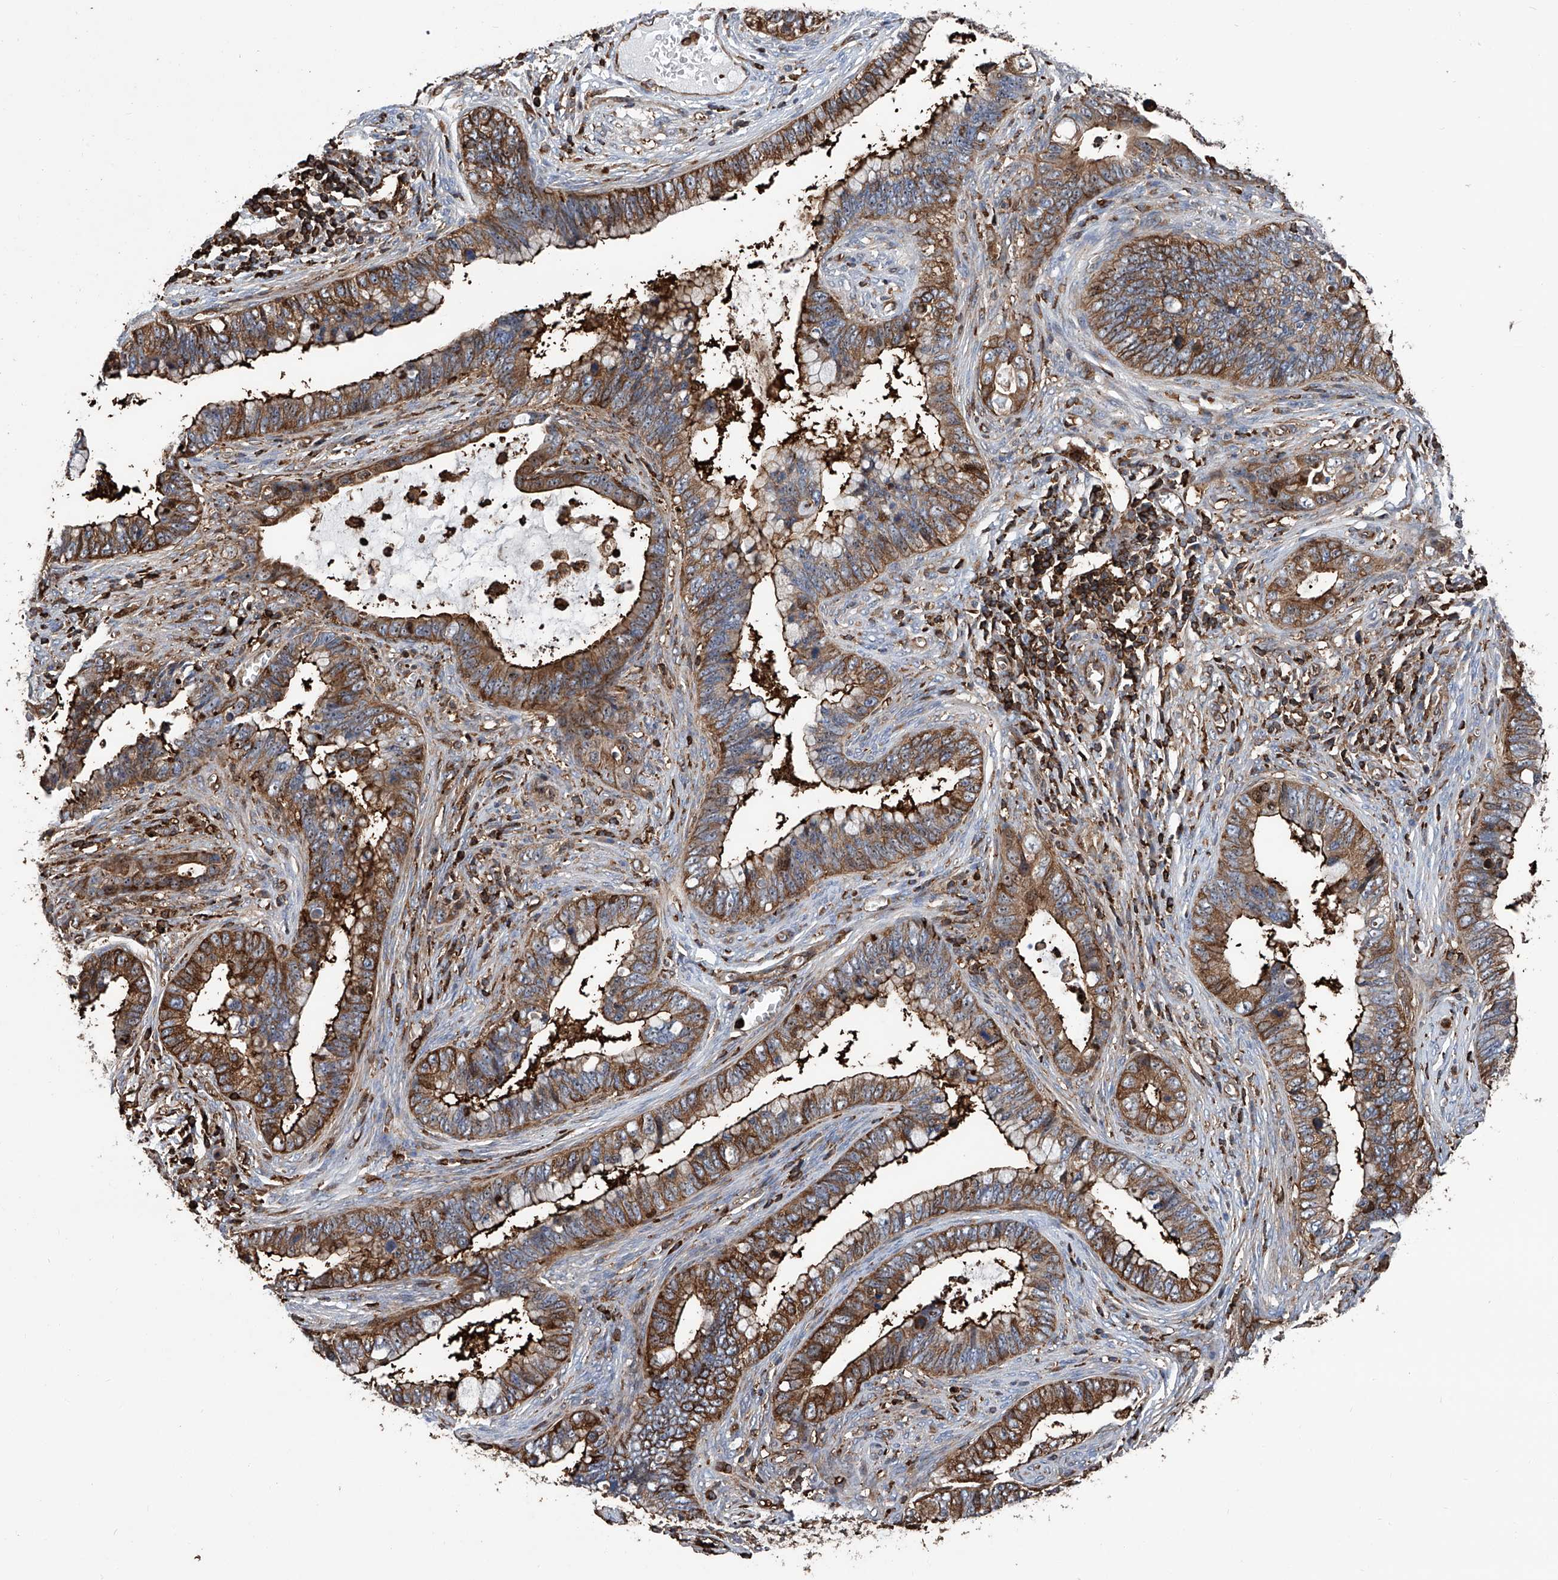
{"staining": {"intensity": "moderate", "quantity": ">75%", "location": "cytoplasmic/membranous"}, "tissue": "cervical cancer", "cell_type": "Tumor cells", "image_type": "cancer", "snomed": [{"axis": "morphology", "description": "Adenocarcinoma, NOS"}, {"axis": "topography", "description": "Cervix"}], "caption": "Moderate cytoplasmic/membranous expression for a protein is identified in about >75% of tumor cells of cervical cancer using immunohistochemistry (IHC).", "gene": "ZNF484", "patient": {"sex": "female", "age": 44}}